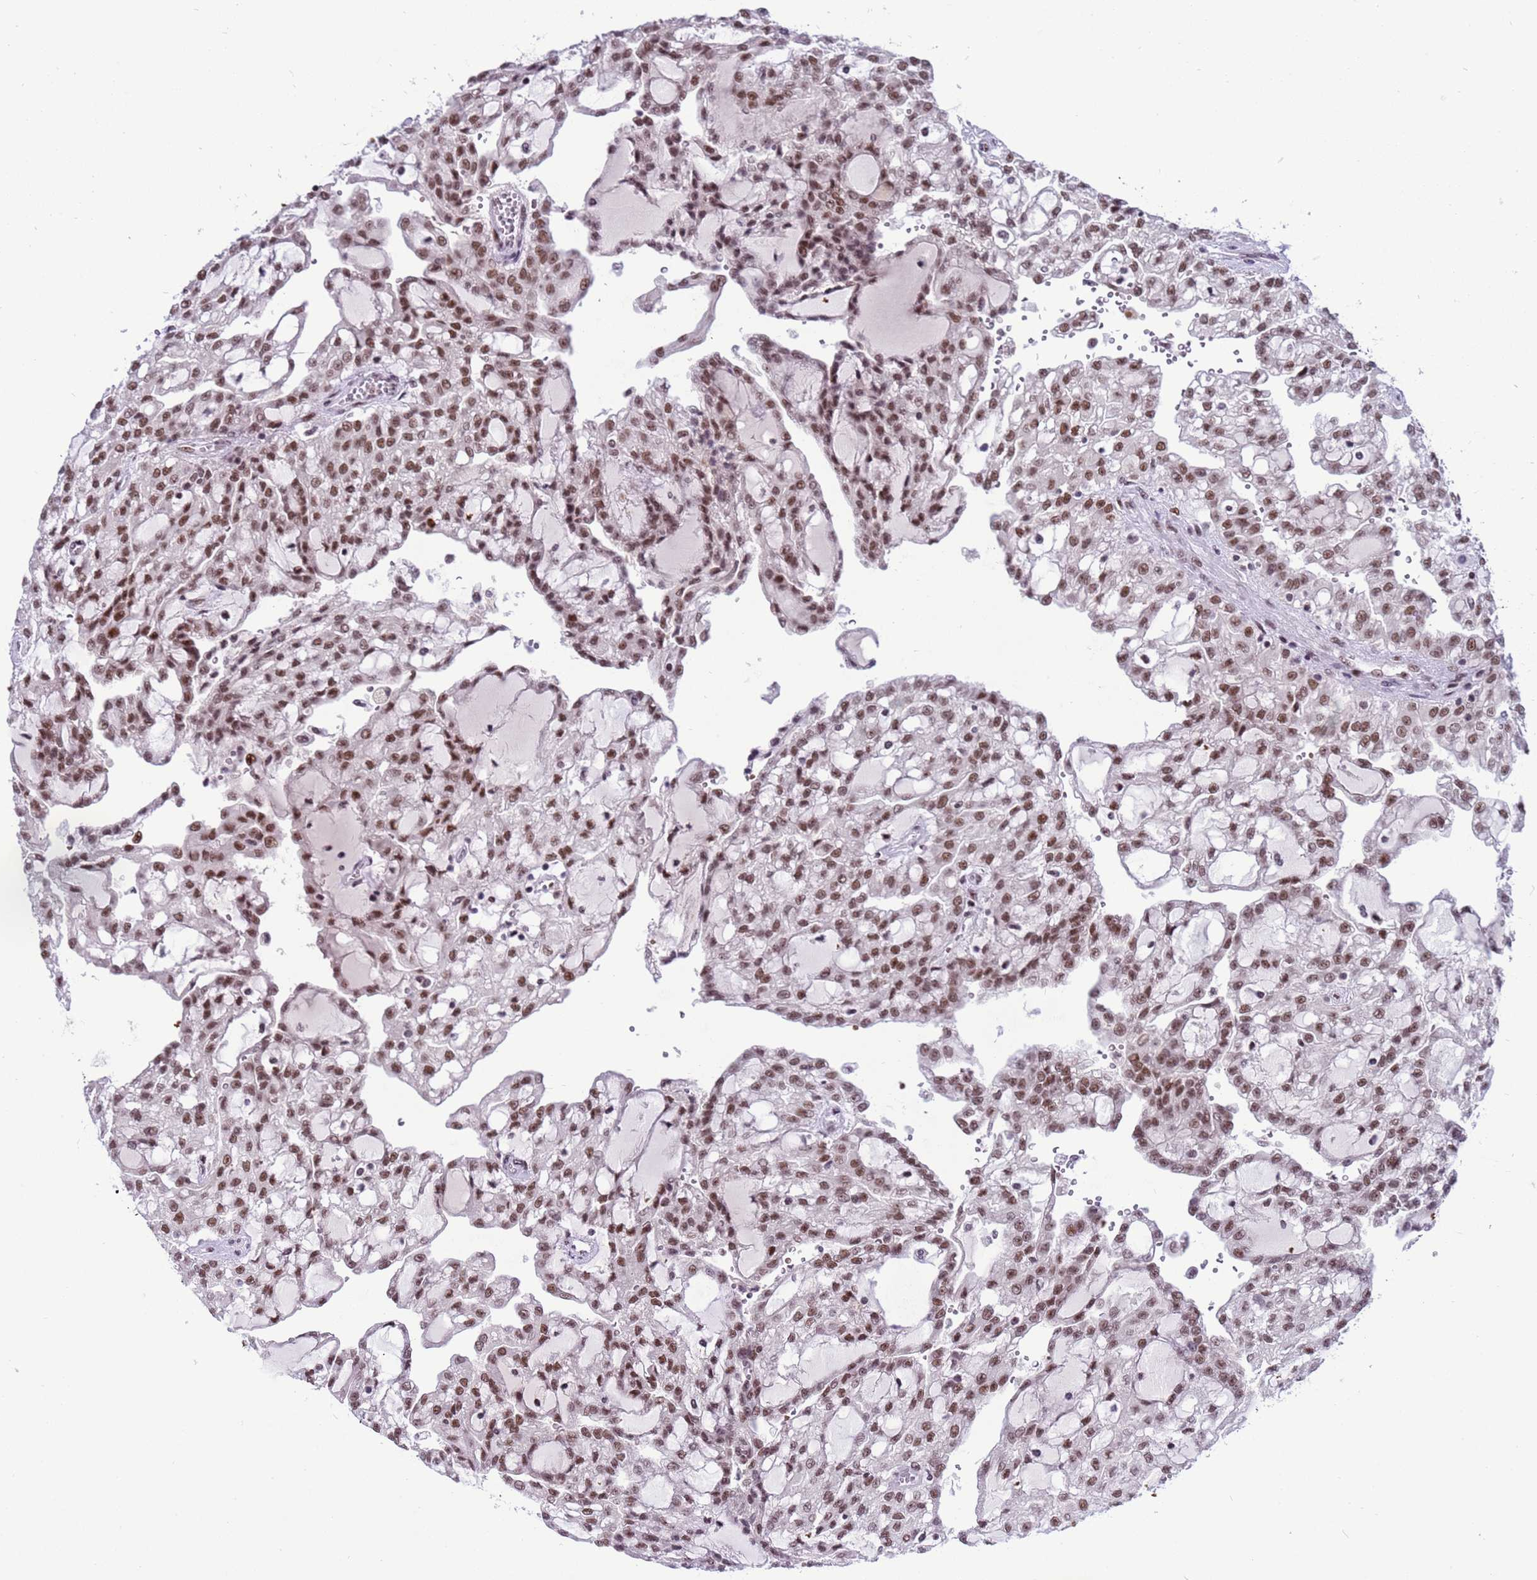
{"staining": {"intensity": "moderate", "quantity": ">75%", "location": "nuclear"}, "tissue": "renal cancer", "cell_type": "Tumor cells", "image_type": "cancer", "snomed": [{"axis": "morphology", "description": "Adenocarcinoma, NOS"}, {"axis": "topography", "description": "Kidney"}], "caption": "Moderate nuclear protein positivity is seen in about >75% of tumor cells in renal adenocarcinoma.", "gene": "THOC2", "patient": {"sex": "male", "age": 63}}